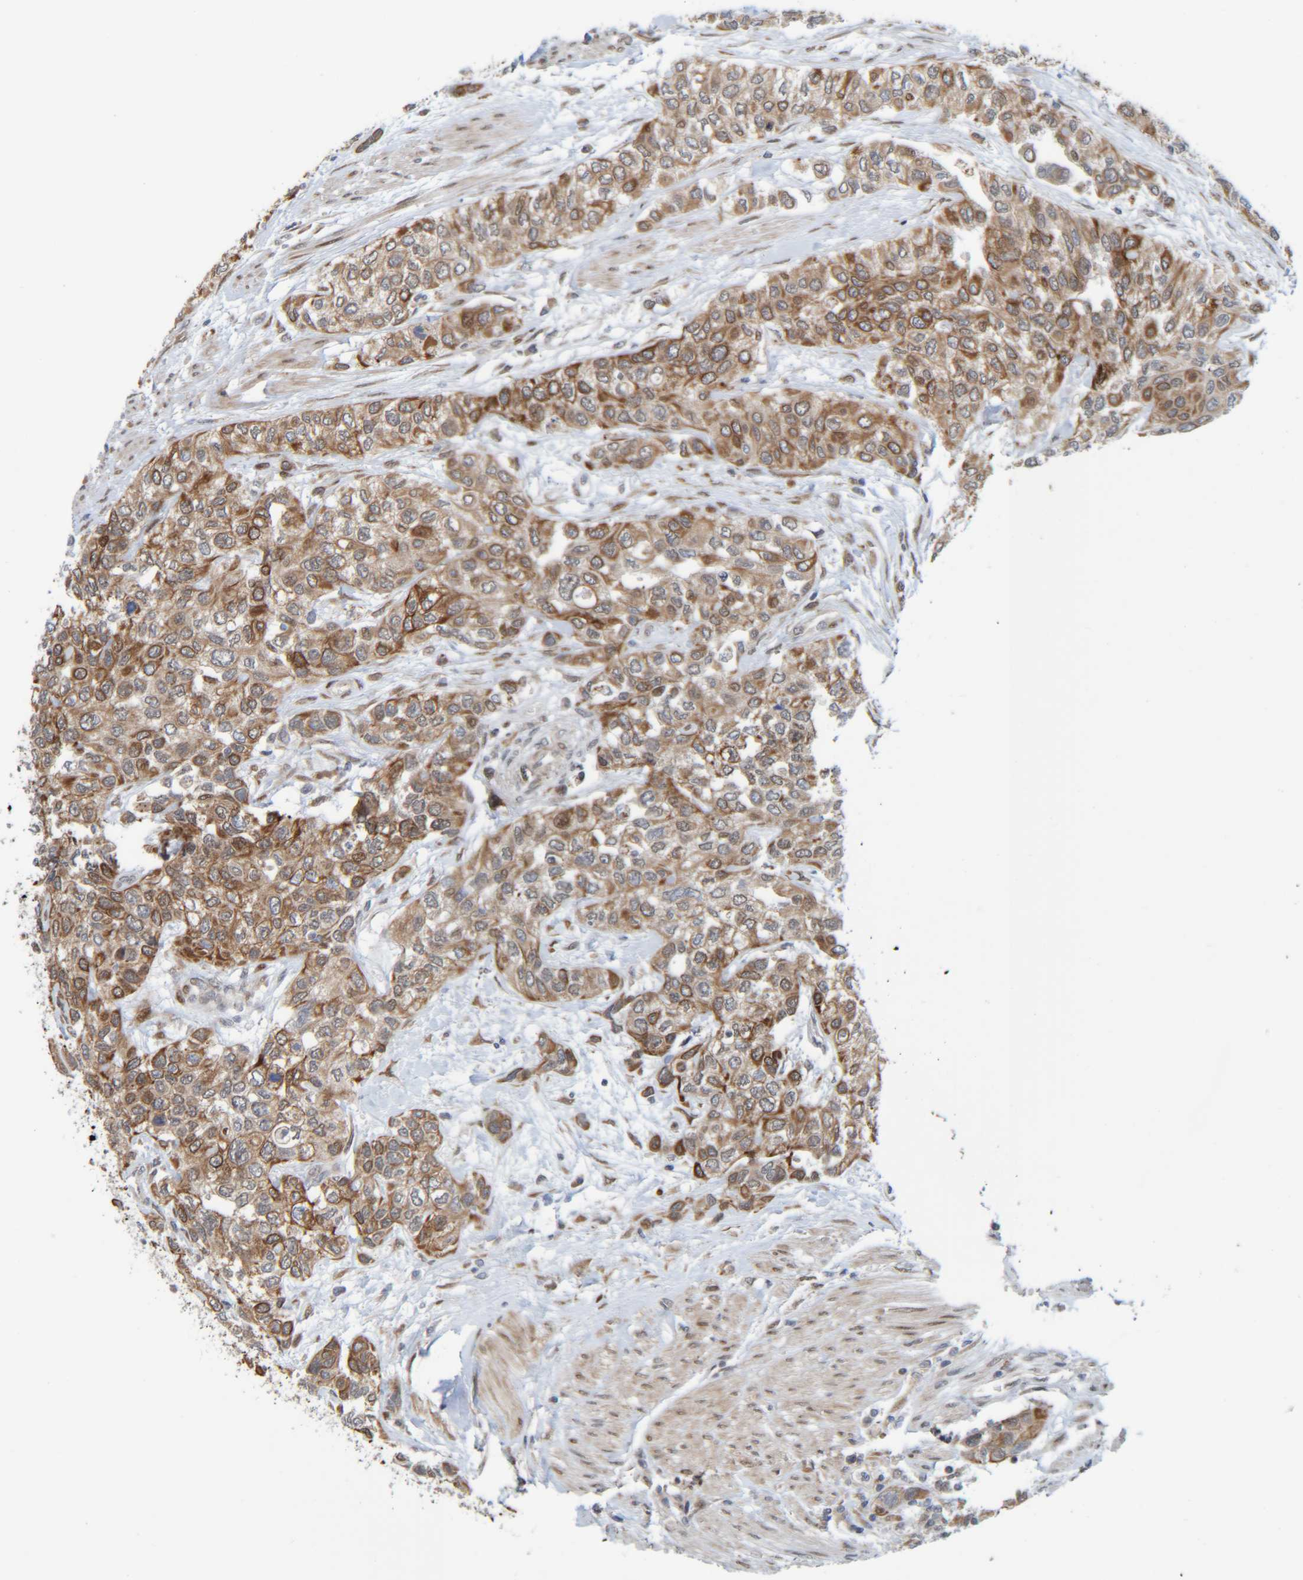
{"staining": {"intensity": "moderate", "quantity": ">75%", "location": "cytoplasmic/membranous"}, "tissue": "urothelial cancer", "cell_type": "Tumor cells", "image_type": "cancer", "snomed": [{"axis": "morphology", "description": "Urothelial carcinoma, High grade"}, {"axis": "topography", "description": "Urinary bladder"}], "caption": "The histopathology image reveals immunohistochemical staining of high-grade urothelial carcinoma. There is moderate cytoplasmic/membranous staining is appreciated in about >75% of tumor cells.", "gene": "CCDC57", "patient": {"sex": "female", "age": 56}}